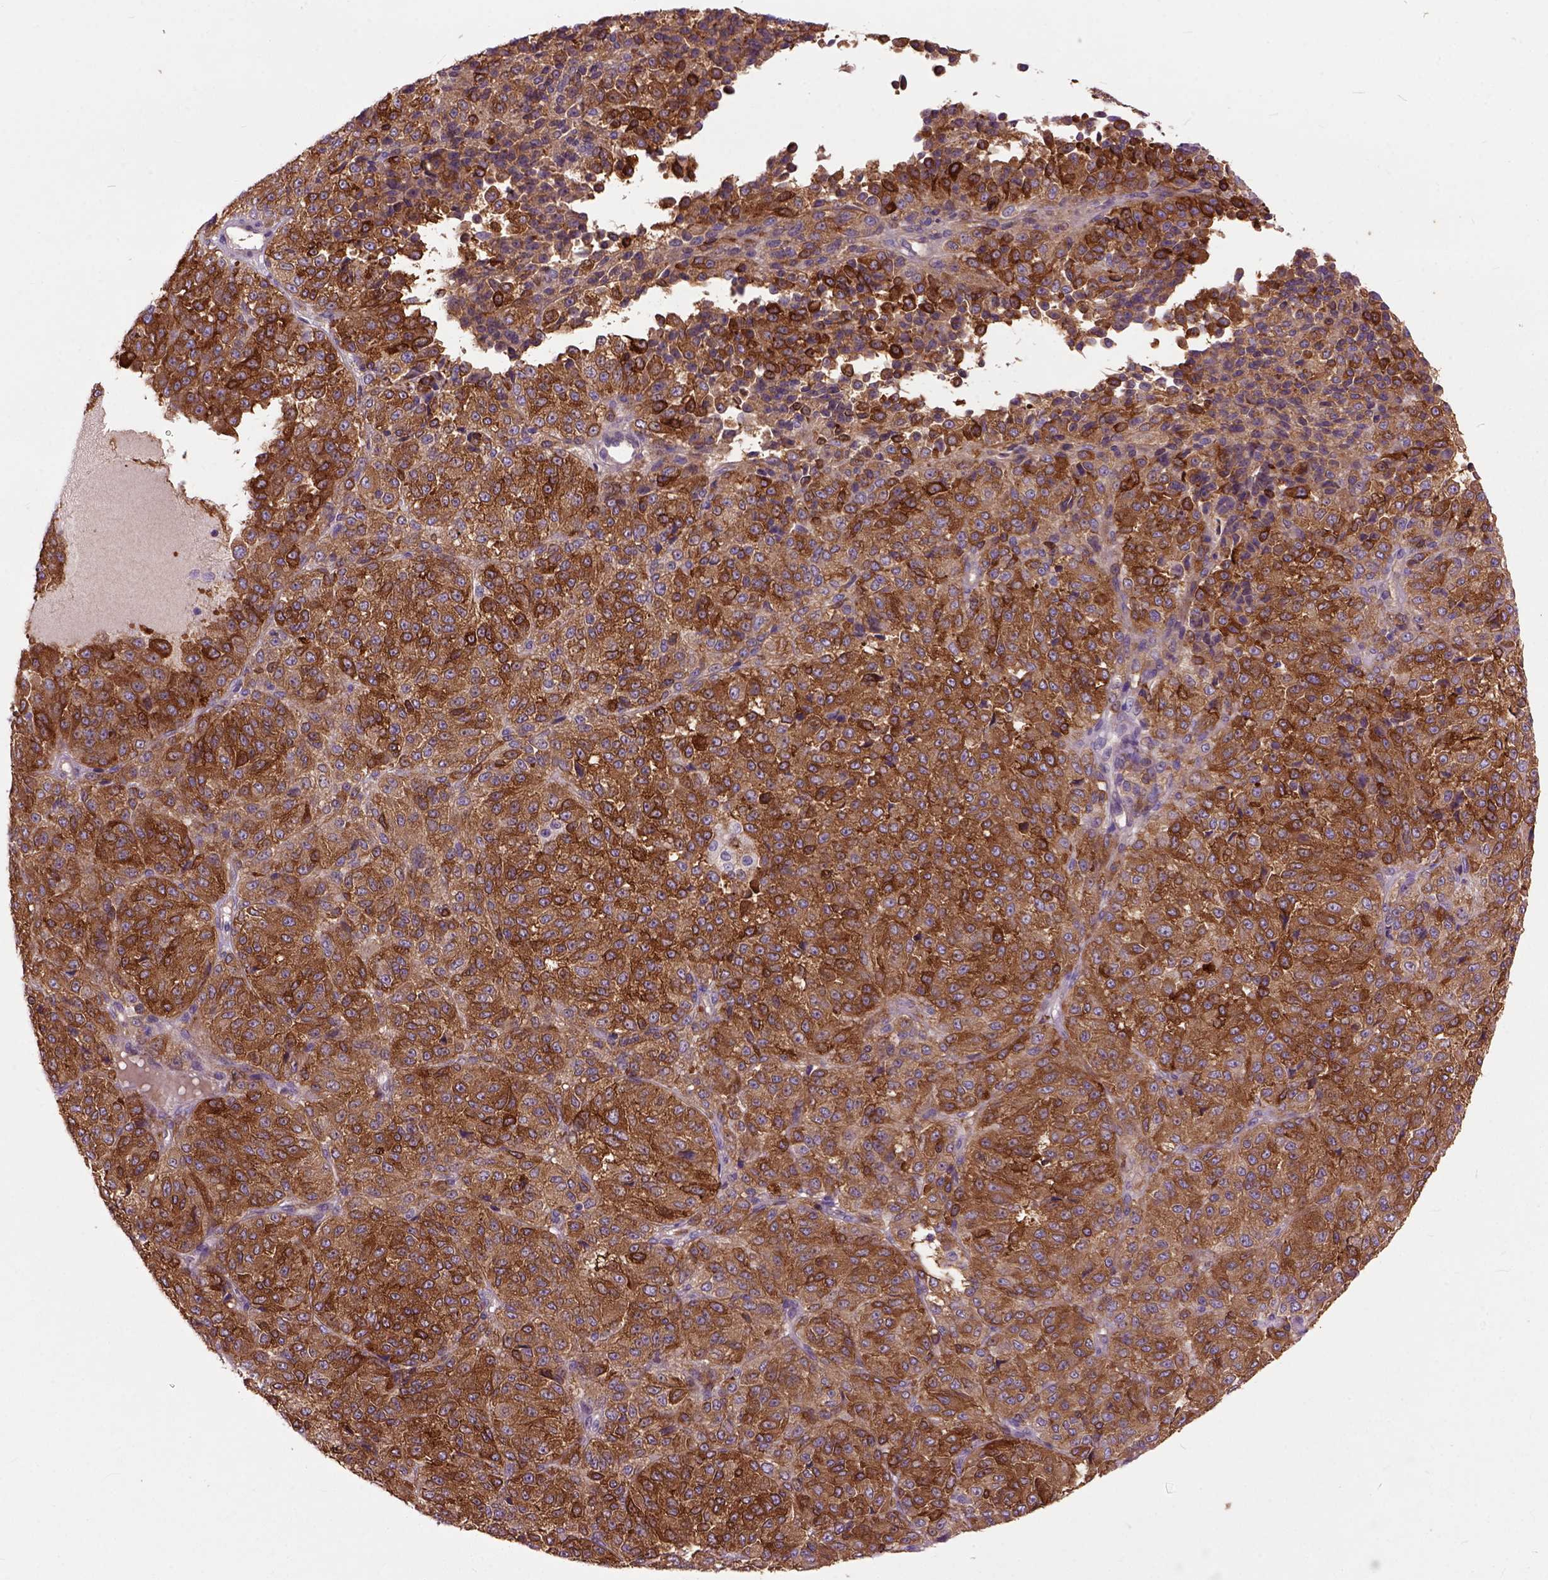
{"staining": {"intensity": "strong", "quantity": ">75%", "location": "cytoplasmic/membranous"}, "tissue": "melanoma", "cell_type": "Tumor cells", "image_type": "cancer", "snomed": [{"axis": "morphology", "description": "Malignant melanoma, Metastatic site"}, {"axis": "topography", "description": "Brain"}], "caption": "Brown immunohistochemical staining in malignant melanoma (metastatic site) displays strong cytoplasmic/membranous staining in about >75% of tumor cells.", "gene": "MAPT", "patient": {"sex": "female", "age": 56}}